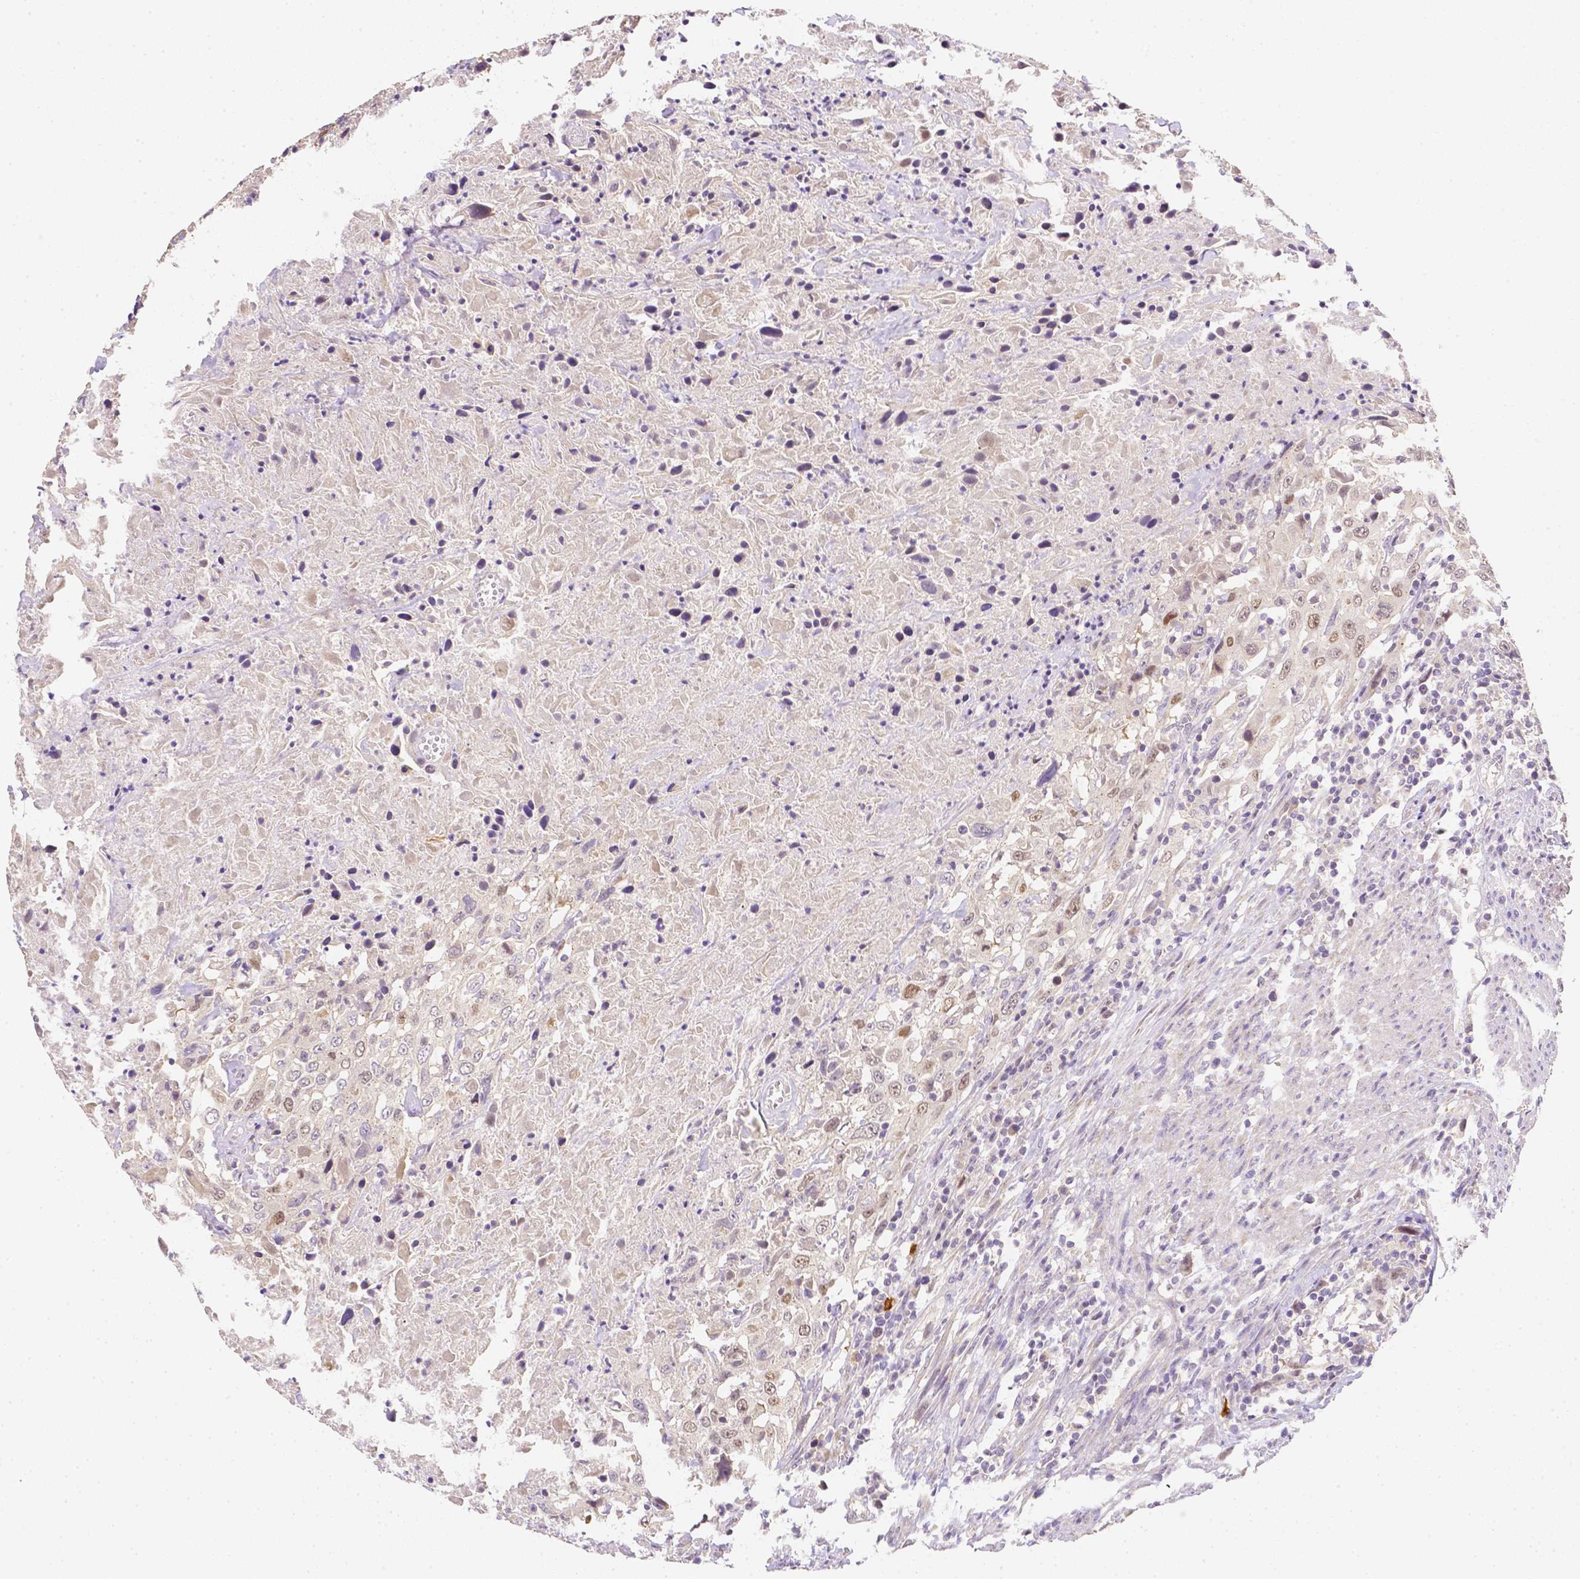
{"staining": {"intensity": "moderate", "quantity": "<25%", "location": "nuclear"}, "tissue": "urothelial cancer", "cell_type": "Tumor cells", "image_type": "cancer", "snomed": [{"axis": "morphology", "description": "Urothelial carcinoma, High grade"}, {"axis": "topography", "description": "Urinary bladder"}], "caption": "A photomicrograph of urothelial carcinoma (high-grade) stained for a protein shows moderate nuclear brown staining in tumor cells.", "gene": "C10orf67", "patient": {"sex": "male", "age": 61}}